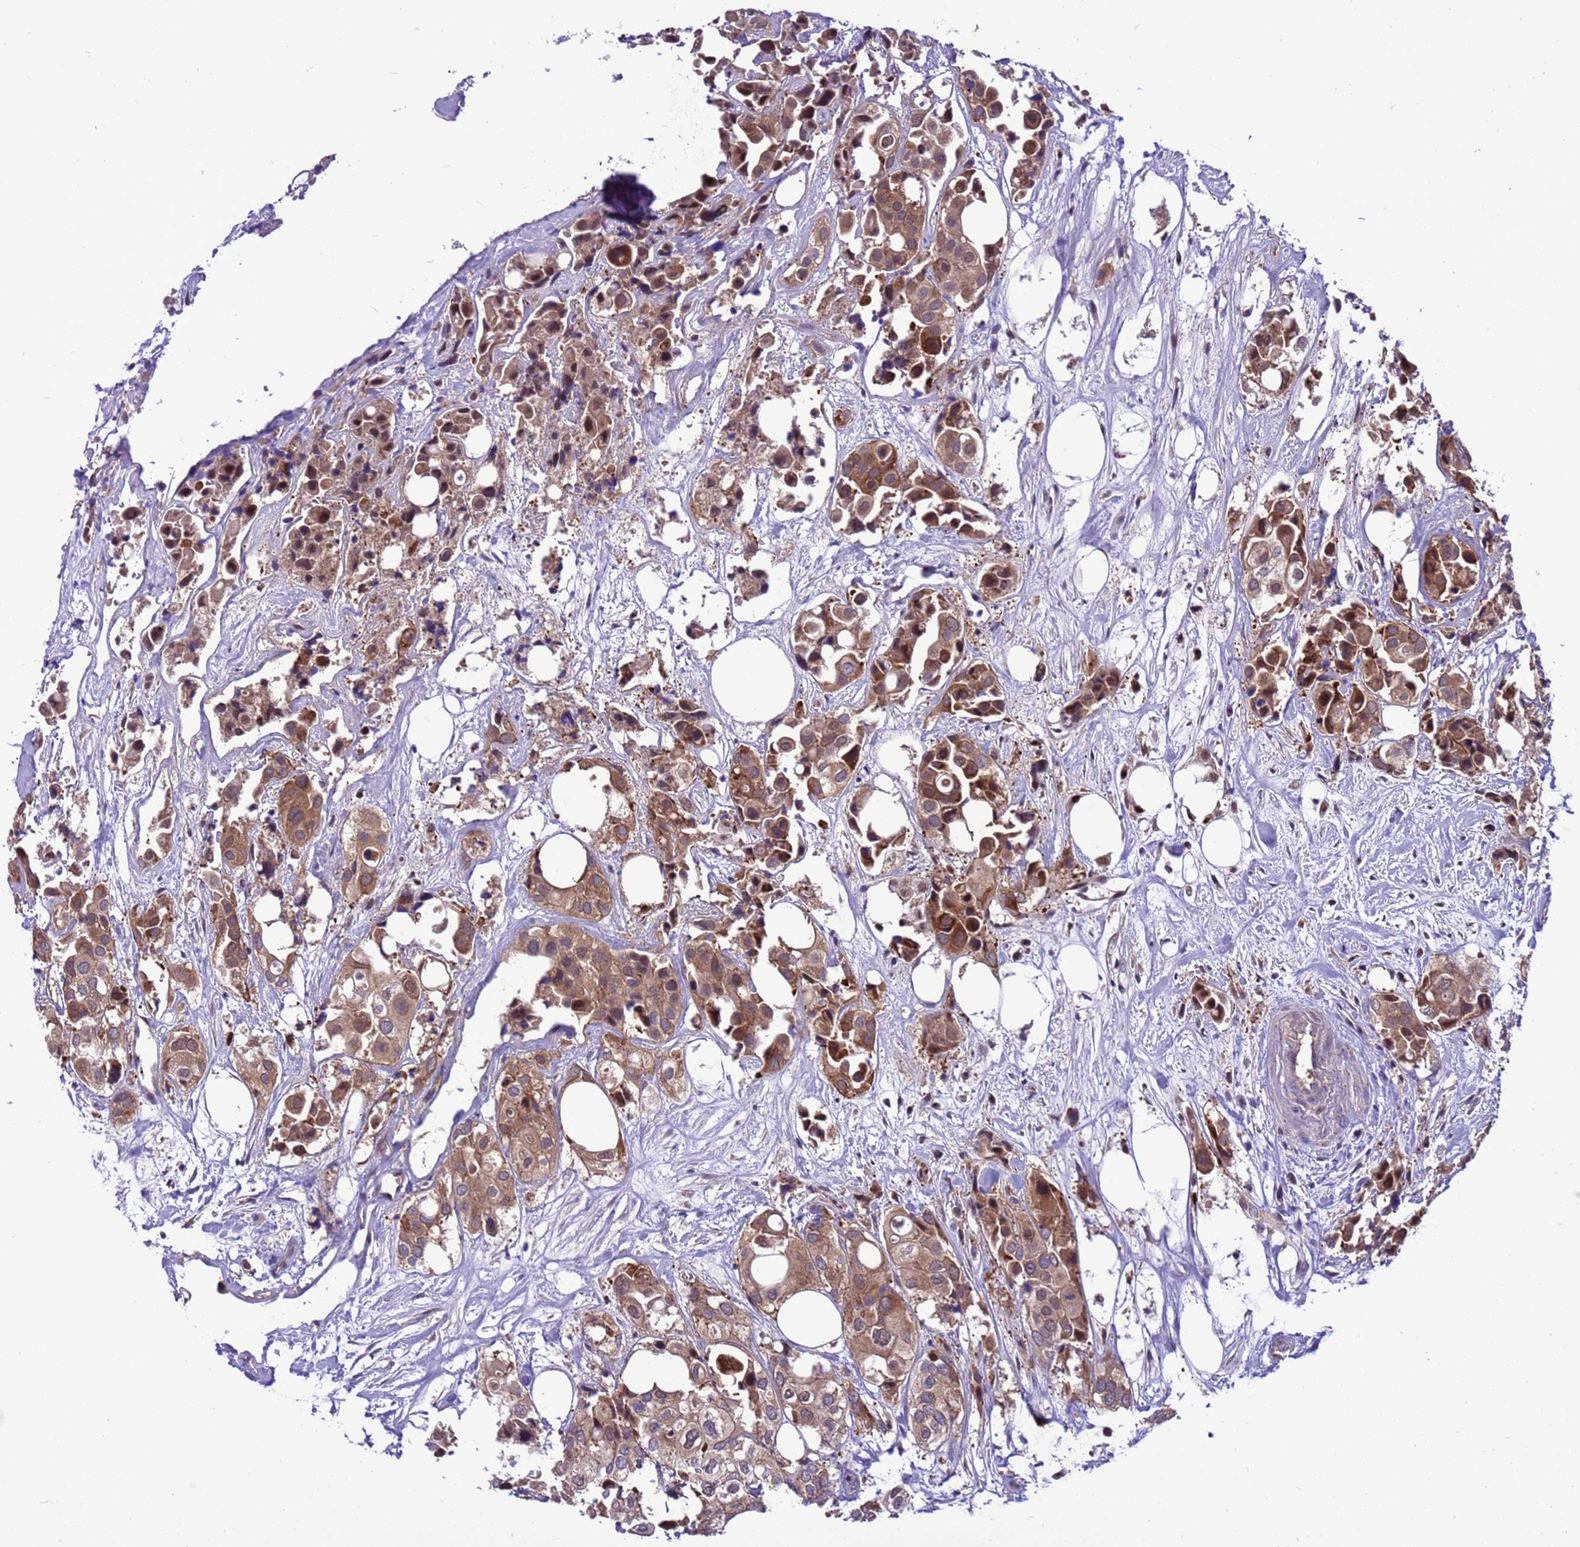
{"staining": {"intensity": "moderate", "quantity": ">75%", "location": "cytoplasmic/membranous"}, "tissue": "urothelial cancer", "cell_type": "Tumor cells", "image_type": "cancer", "snomed": [{"axis": "morphology", "description": "Urothelial carcinoma, High grade"}, {"axis": "topography", "description": "Urinary bladder"}], "caption": "This image reveals immunohistochemistry (IHC) staining of human urothelial cancer, with medium moderate cytoplasmic/membranous staining in approximately >75% of tumor cells.", "gene": "RASD1", "patient": {"sex": "male", "age": 64}}